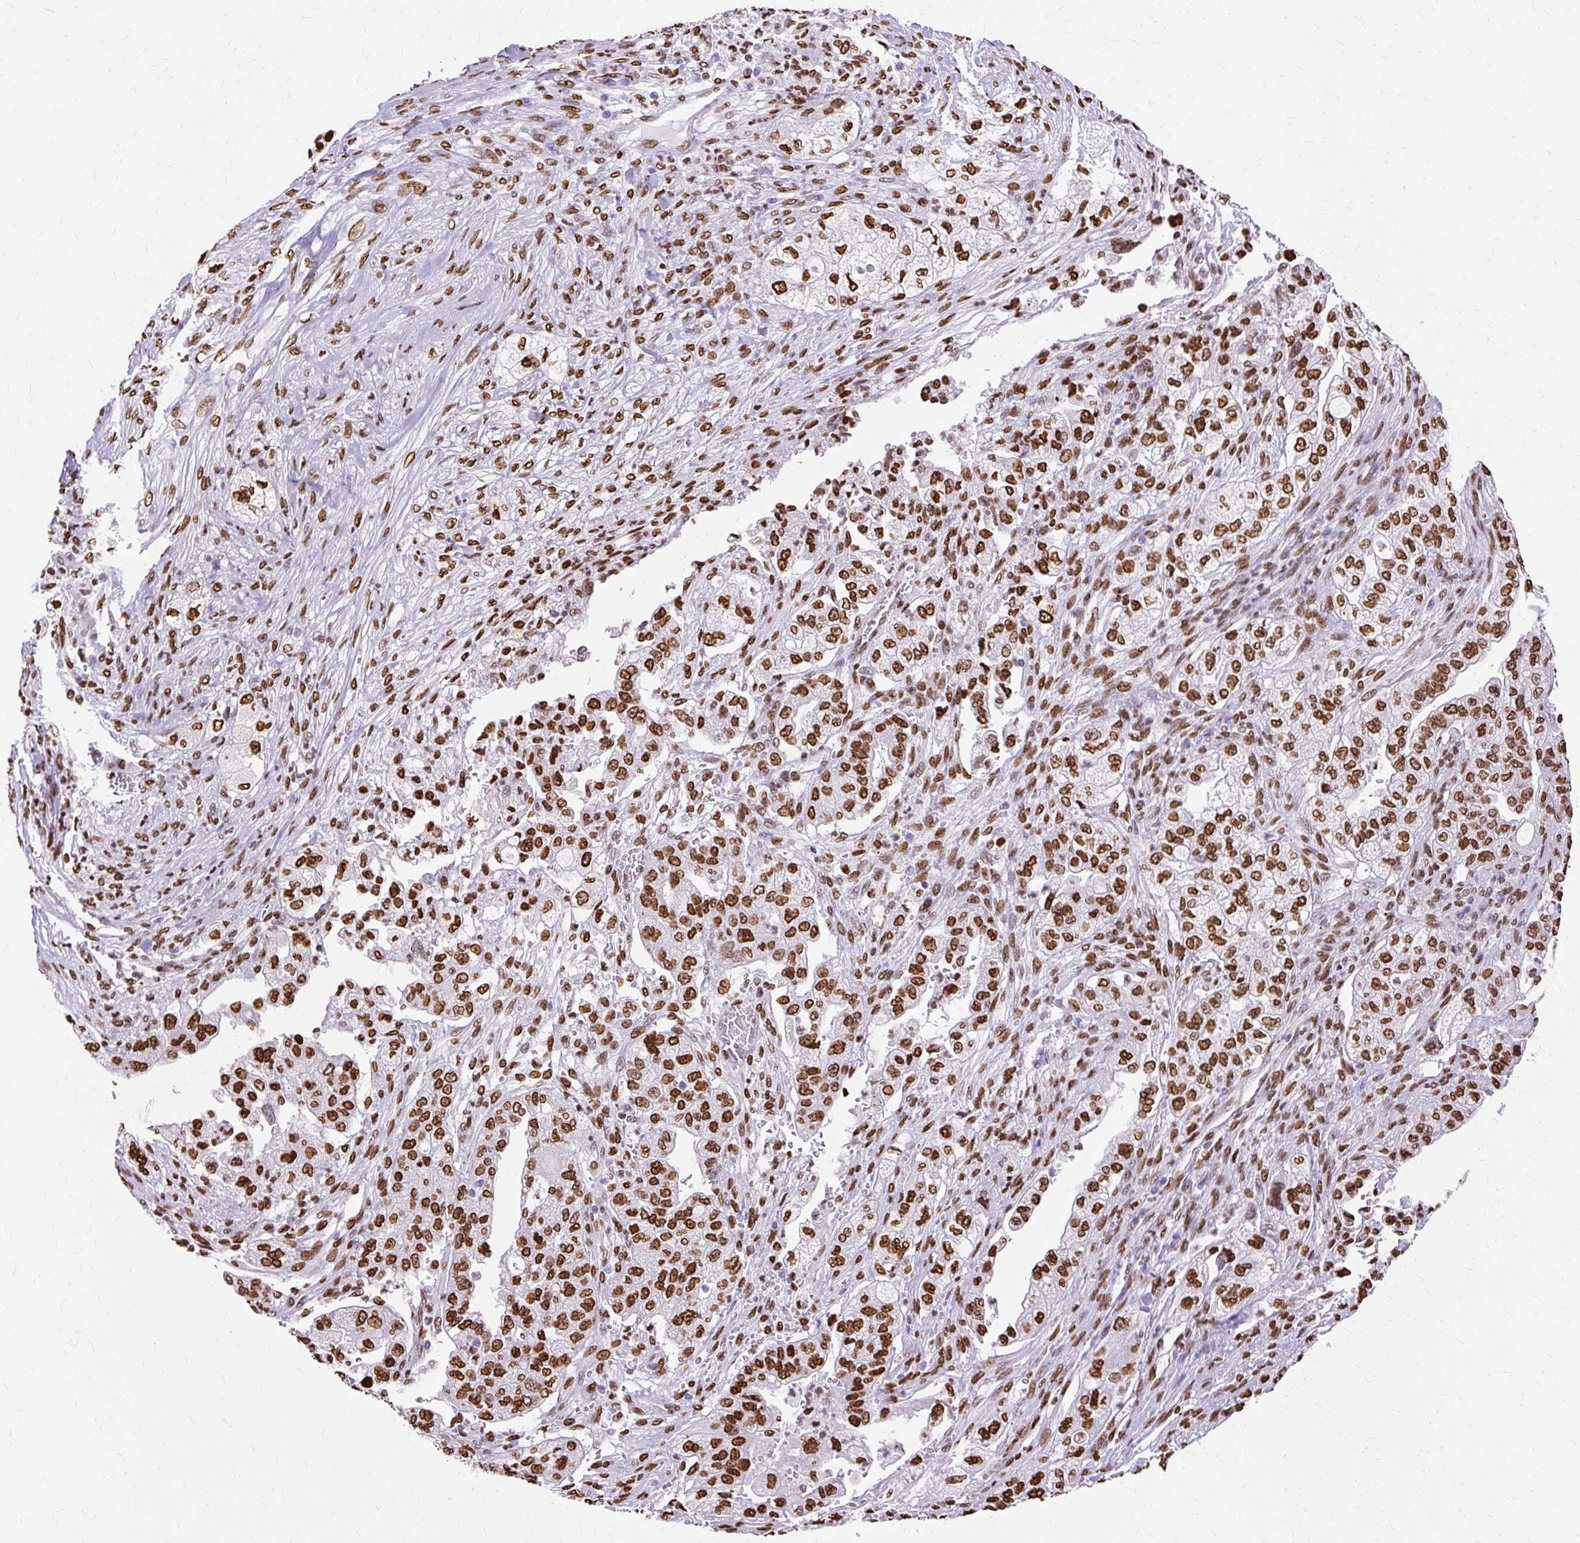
{"staining": {"intensity": "strong", "quantity": ">75%", "location": "nuclear"}, "tissue": "pancreatic cancer", "cell_type": "Tumor cells", "image_type": "cancer", "snomed": [{"axis": "morphology", "description": "Adenocarcinoma, NOS"}, {"axis": "topography", "description": "Pancreas"}], "caption": "Immunohistochemistry (IHC) photomicrograph of neoplastic tissue: pancreatic adenocarcinoma stained using immunohistochemistry reveals high levels of strong protein expression localized specifically in the nuclear of tumor cells, appearing as a nuclear brown color.", "gene": "TMEM184C", "patient": {"sex": "female", "age": 78}}